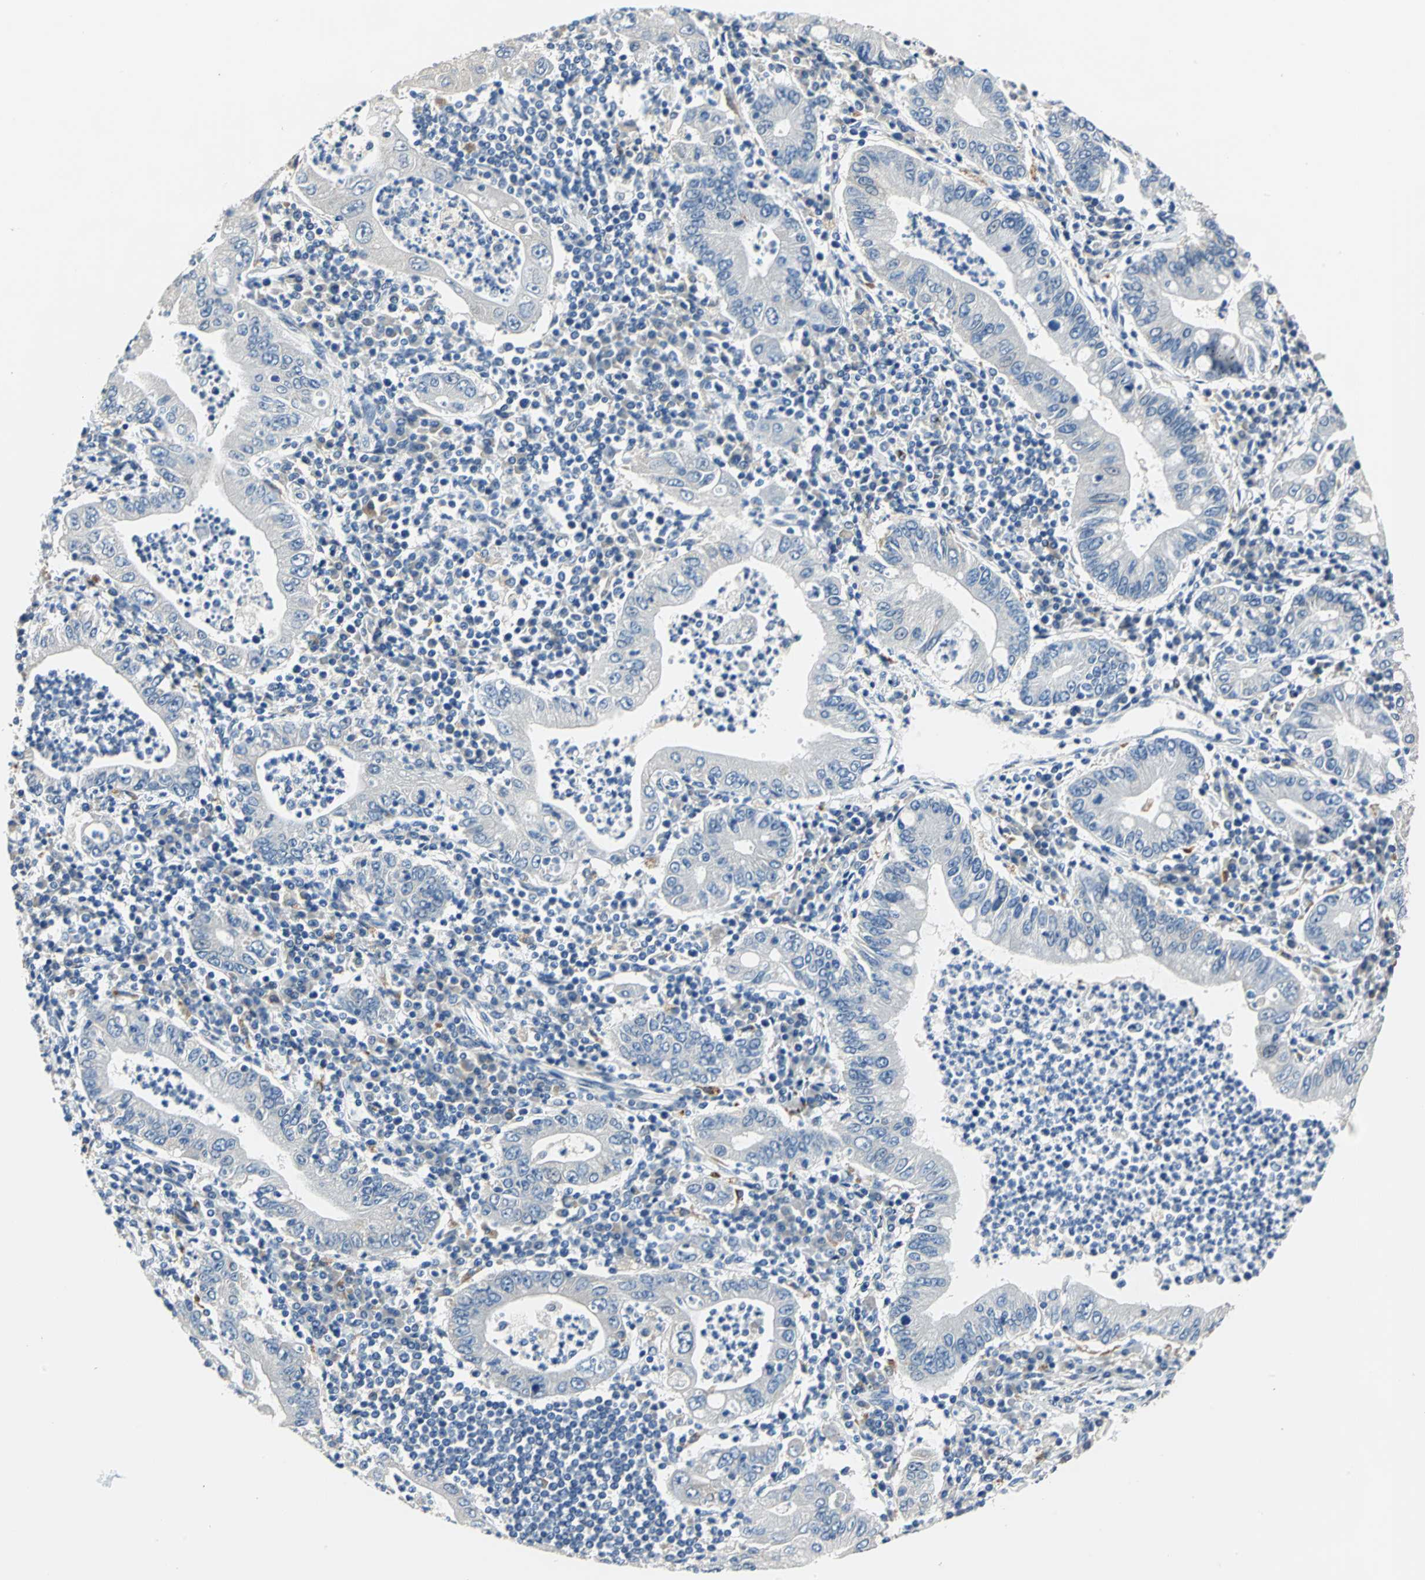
{"staining": {"intensity": "weak", "quantity": "25%-75%", "location": "cytoplasmic/membranous"}, "tissue": "stomach cancer", "cell_type": "Tumor cells", "image_type": "cancer", "snomed": [{"axis": "morphology", "description": "Normal tissue, NOS"}, {"axis": "morphology", "description": "Adenocarcinoma, NOS"}, {"axis": "topography", "description": "Esophagus"}, {"axis": "topography", "description": "Stomach, upper"}, {"axis": "topography", "description": "Peripheral nerve tissue"}], "caption": "Immunohistochemical staining of stomach cancer displays weak cytoplasmic/membranous protein expression in about 25%-75% of tumor cells. (DAB = brown stain, brightfield microscopy at high magnification).", "gene": "RASD2", "patient": {"sex": "male", "age": 62}}